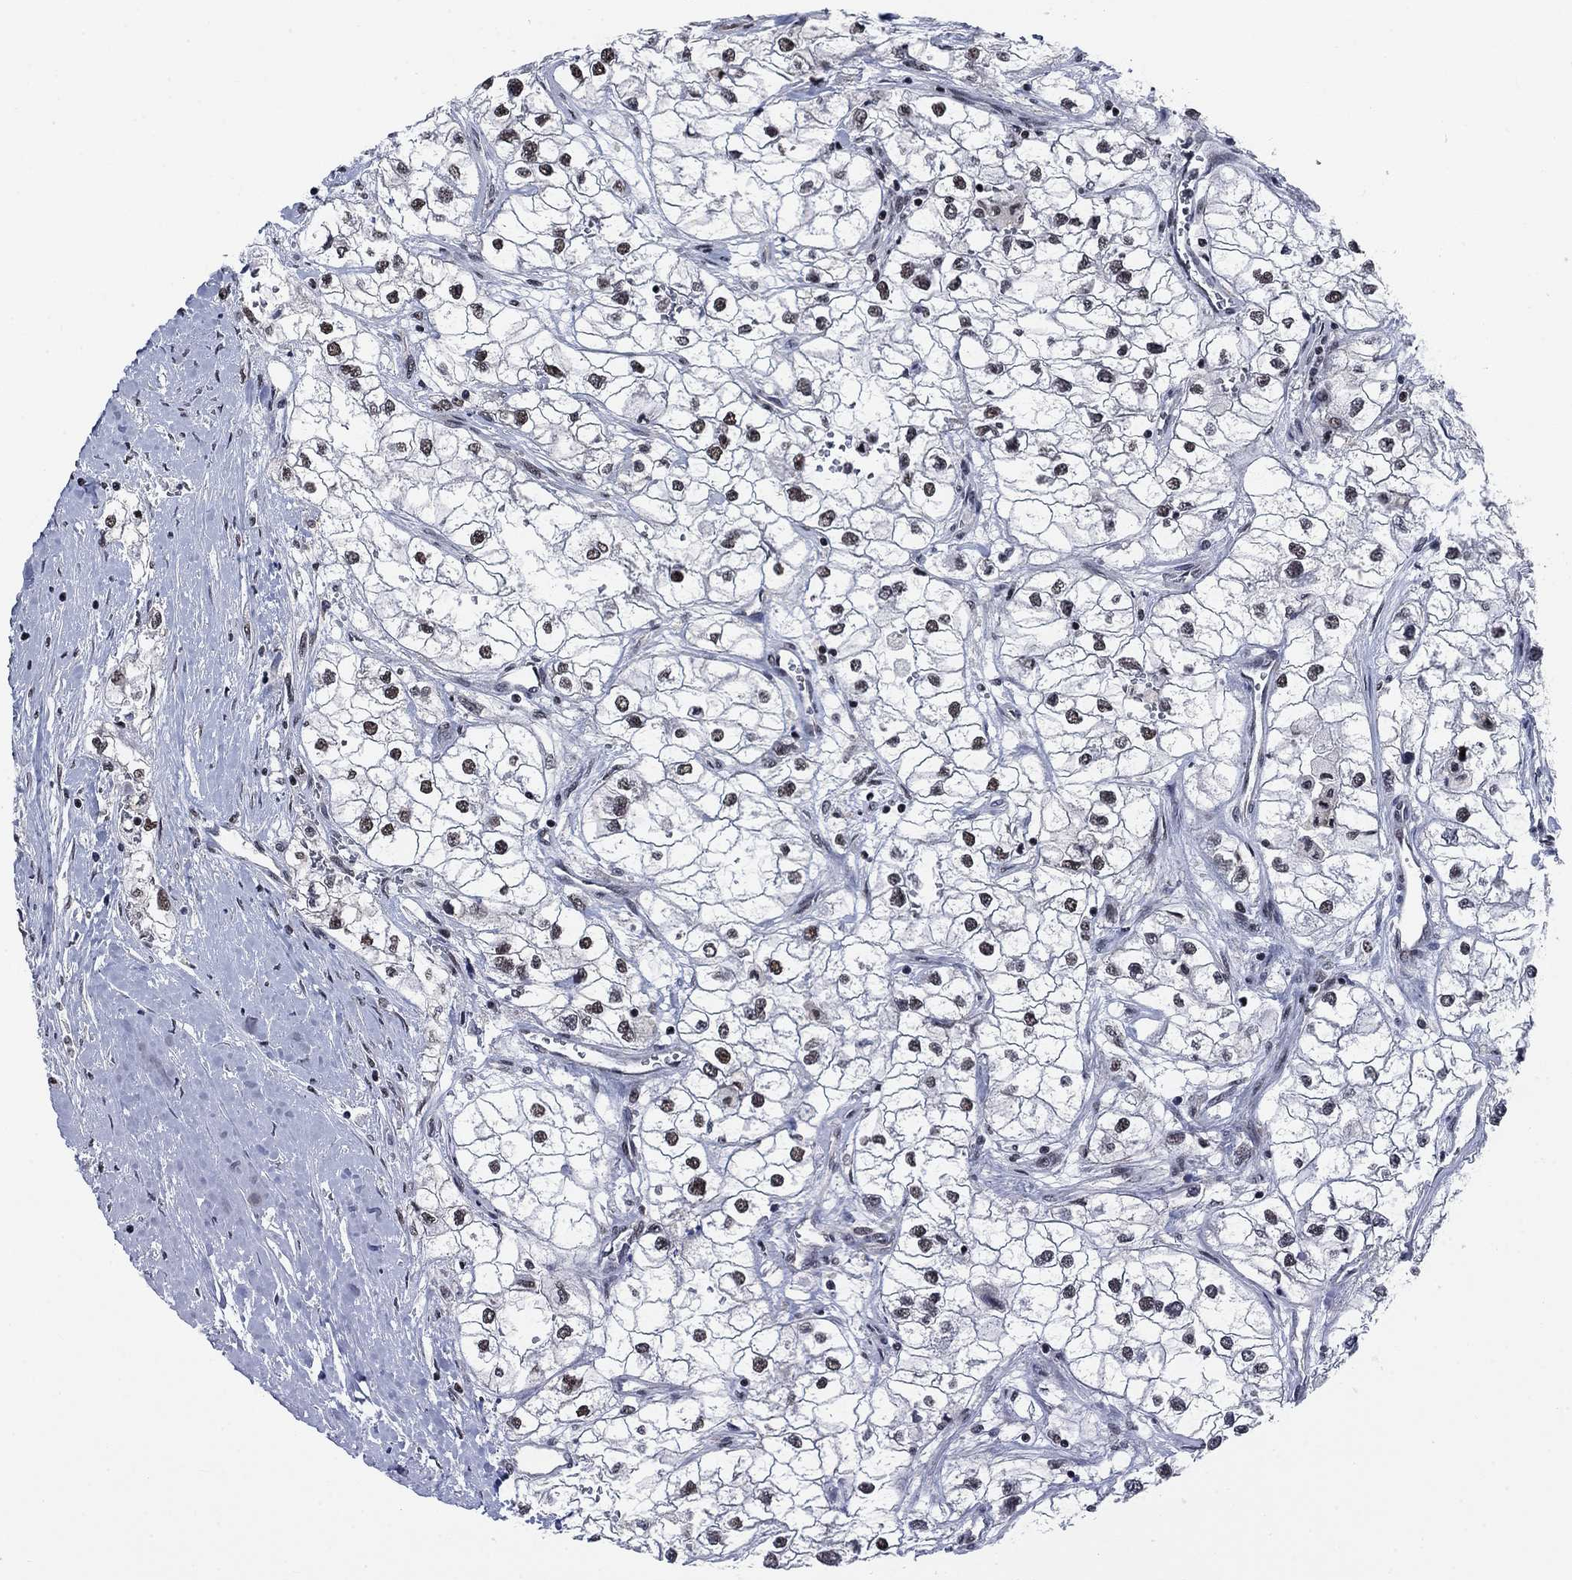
{"staining": {"intensity": "strong", "quantity": "25%-75%", "location": "nuclear"}, "tissue": "renal cancer", "cell_type": "Tumor cells", "image_type": "cancer", "snomed": [{"axis": "morphology", "description": "Adenocarcinoma, NOS"}, {"axis": "topography", "description": "Kidney"}], "caption": "Strong nuclear protein positivity is present in about 25%-75% of tumor cells in adenocarcinoma (renal). The protein of interest is stained brown, and the nuclei are stained in blue (DAB IHC with brightfield microscopy, high magnification).", "gene": "RPRD1B", "patient": {"sex": "male", "age": 59}}